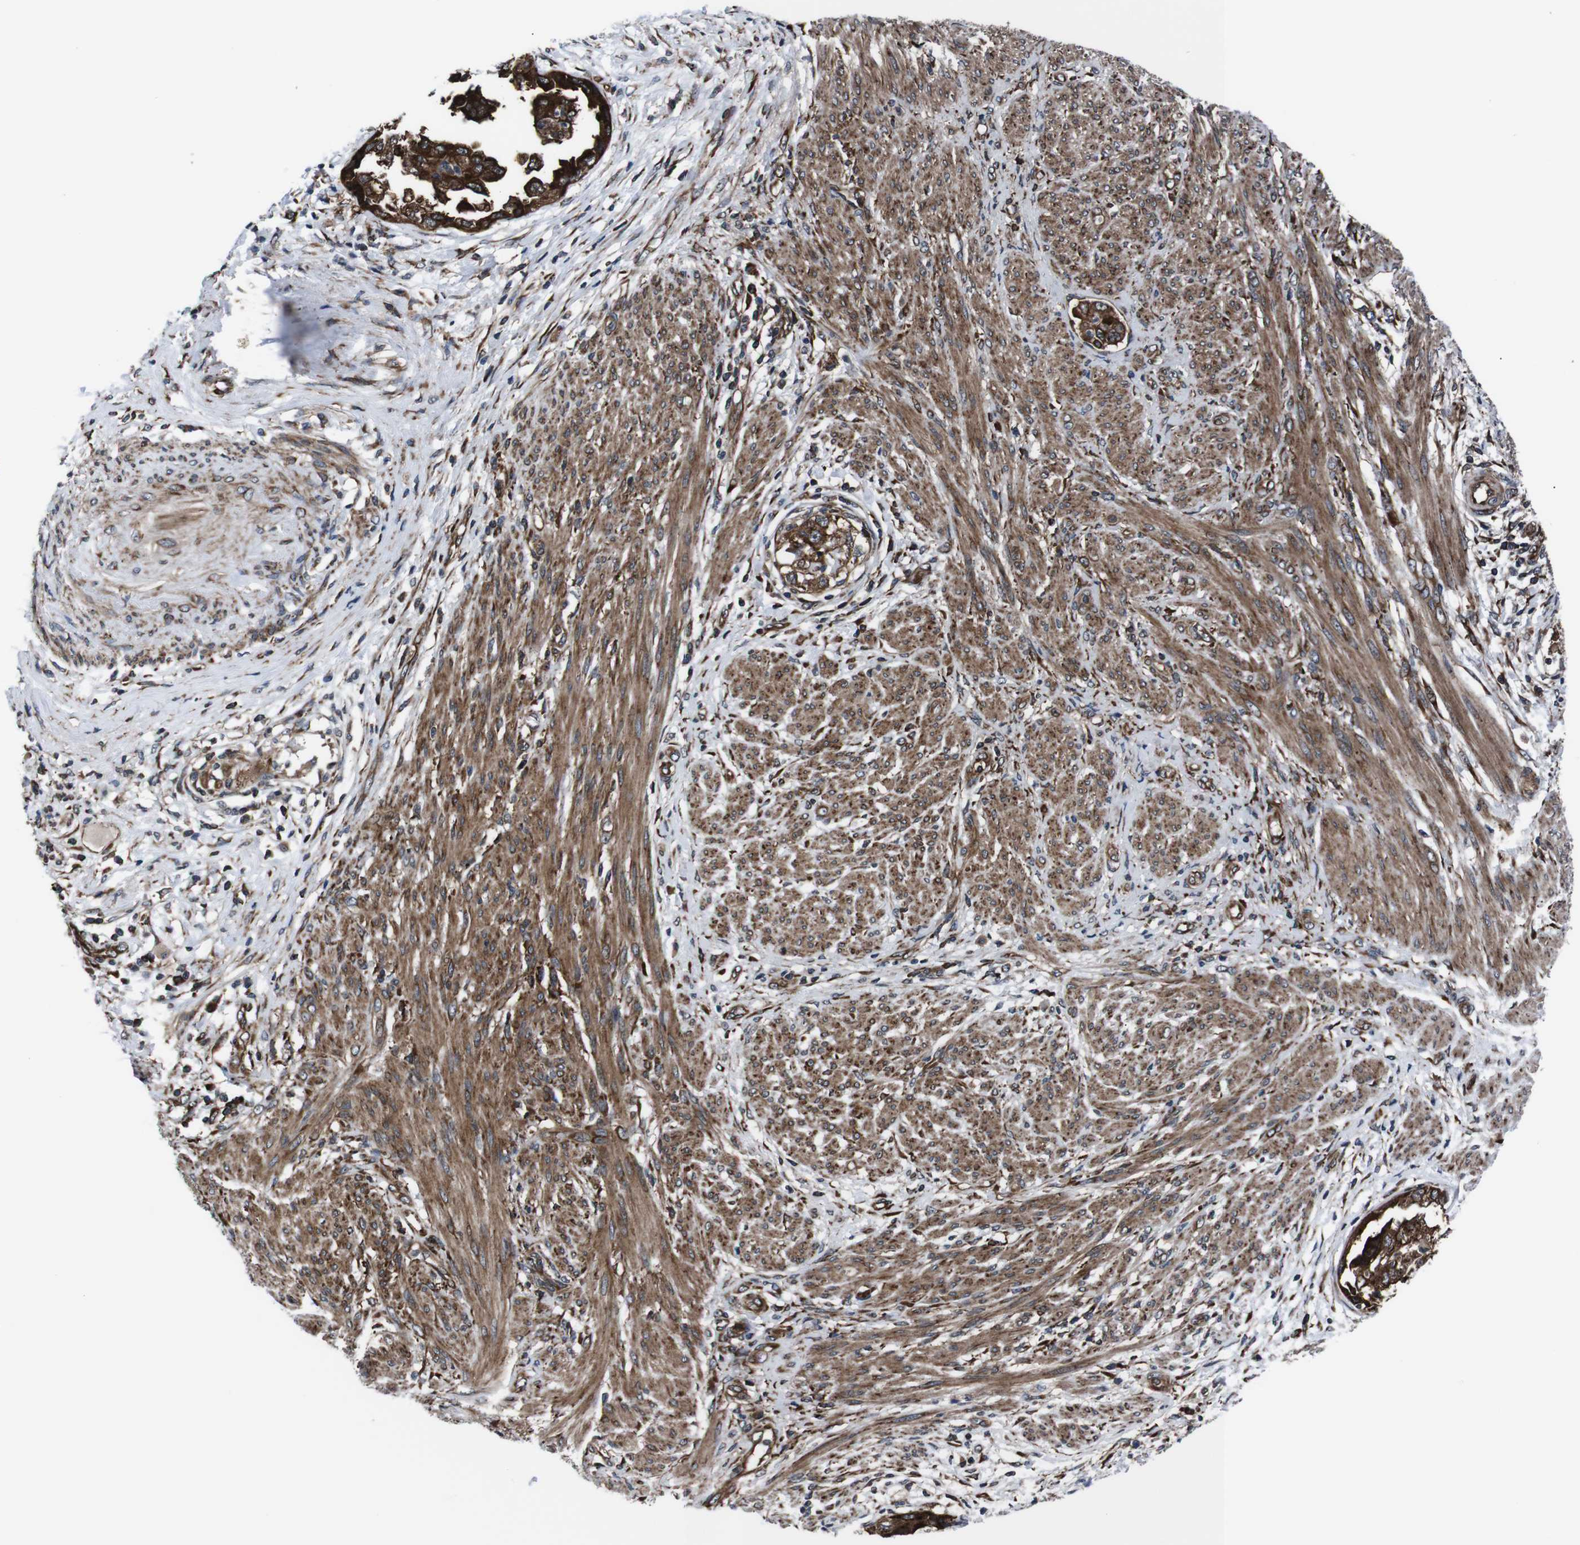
{"staining": {"intensity": "strong", "quantity": ">75%", "location": "cytoplasmic/membranous"}, "tissue": "endometrial cancer", "cell_type": "Tumor cells", "image_type": "cancer", "snomed": [{"axis": "morphology", "description": "Adenocarcinoma, NOS"}, {"axis": "topography", "description": "Endometrium"}], "caption": "An IHC image of tumor tissue is shown. Protein staining in brown labels strong cytoplasmic/membranous positivity in endometrial adenocarcinoma within tumor cells.", "gene": "EIF4A2", "patient": {"sex": "female", "age": 85}}